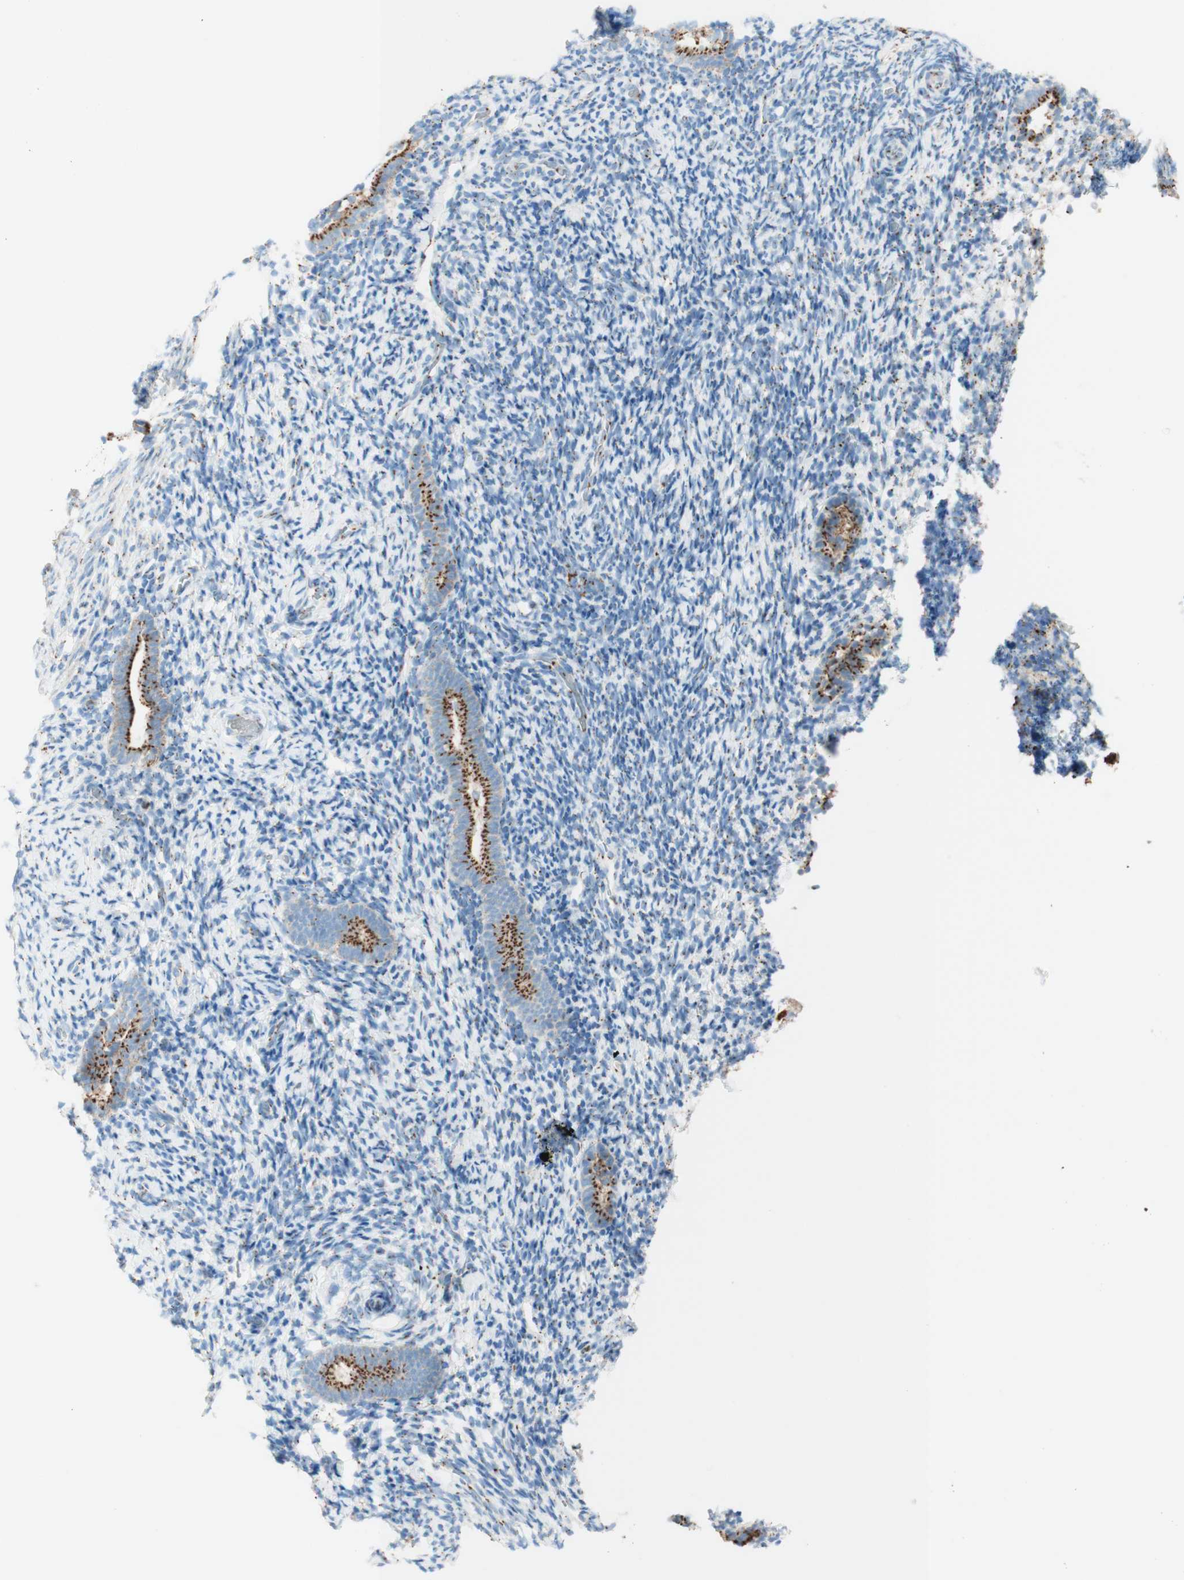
{"staining": {"intensity": "moderate", "quantity": "<25%", "location": "cytoplasmic/membranous"}, "tissue": "endometrium", "cell_type": "Cells in endometrial stroma", "image_type": "normal", "snomed": [{"axis": "morphology", "description": "Normal tissue, NOS"}, {"axis": "topography", "description": "Endometrium"}], "caption": "High-power microscopy captured an immunohistochemistry (IHC) histopathology image of benign endometrium, revealing moderate cytoplasmic/membranous expression in approximately <25% of cells in endometrial stroma.", "gene": "GOLGB1", "patient": {"sex": "female", "age": 51}}